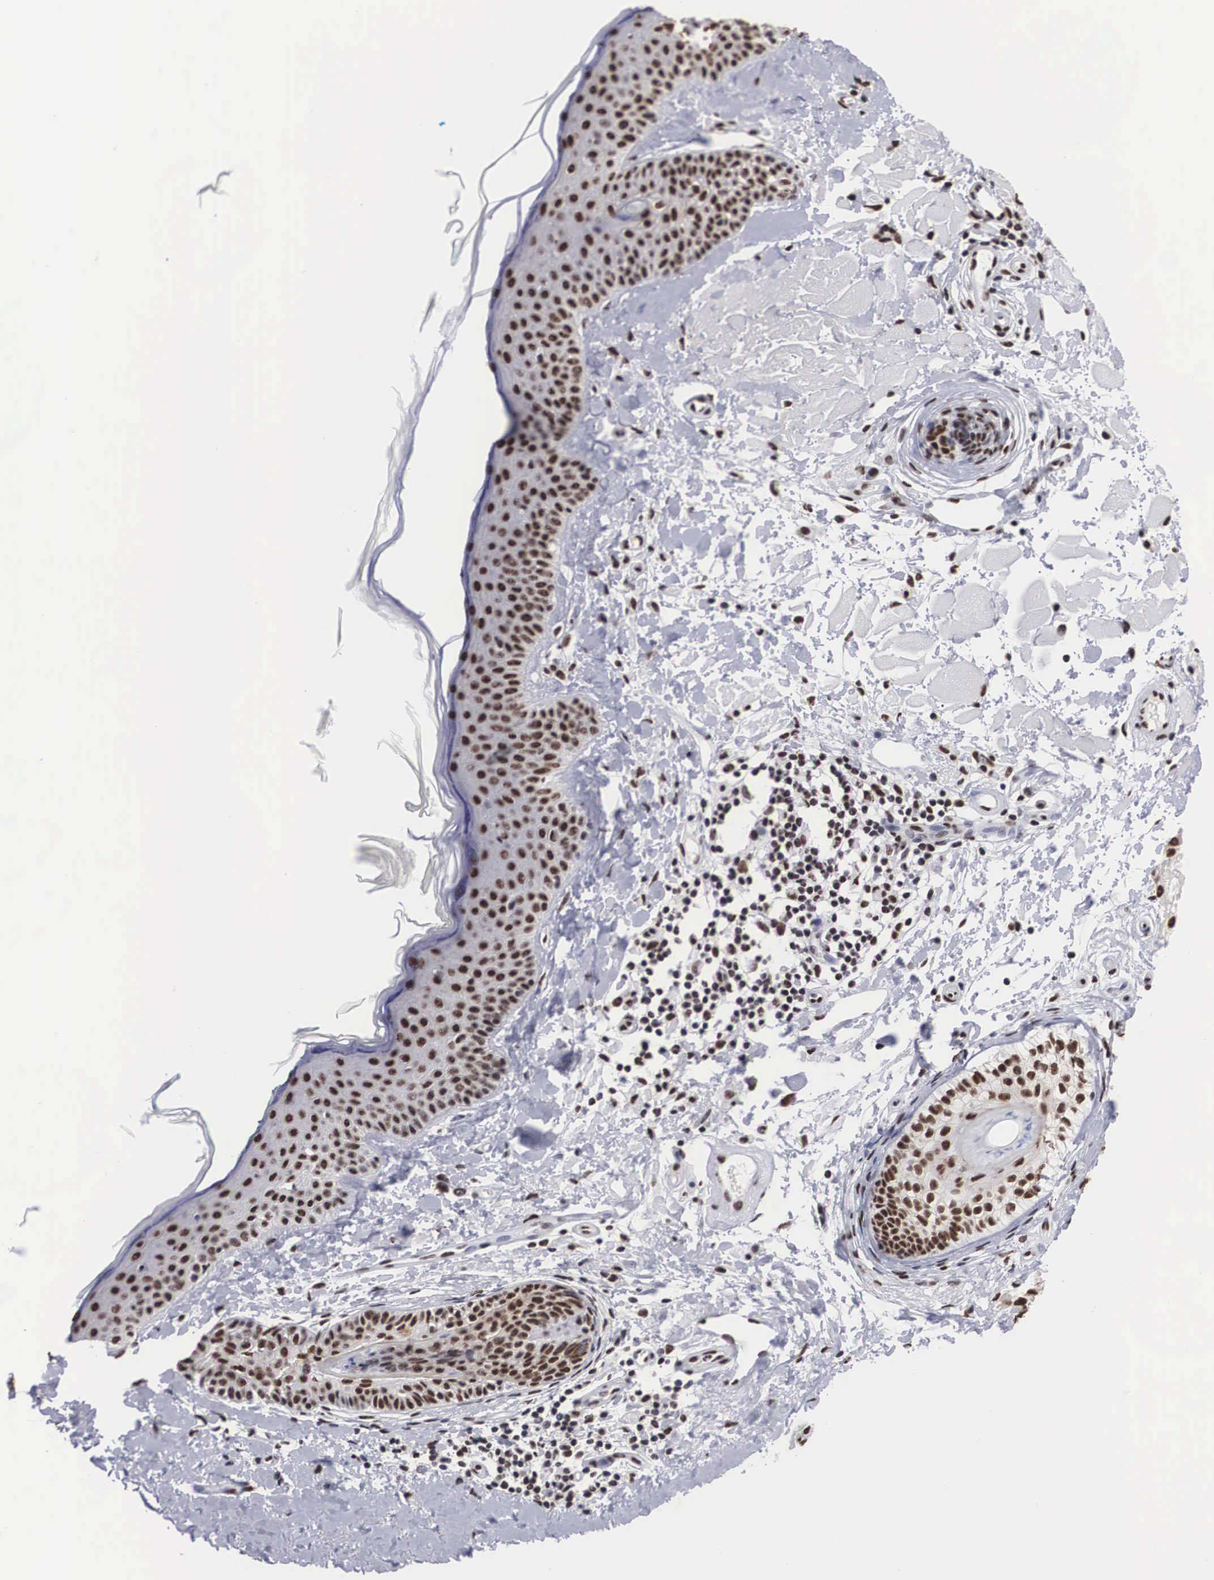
{"staining": {"intensity": "moderate", "quantity": ">75%", "location": "nuclear"}, "tissue": "skin", "cell_type": "Fibroblasts", "image_type": "normal", "snomed": [{"axis": "morphology", "description": "Normal tissue, NOS"}, {"axis": "topography", "description": "Skin"}], "caption": "Protein expression by immunohistochemistry shows moderate nuclear expression in approximately >75% of fibroblasts in benign skin.", "gene": "ACIN1", "patient": {"sex": "male", "age": 86}}